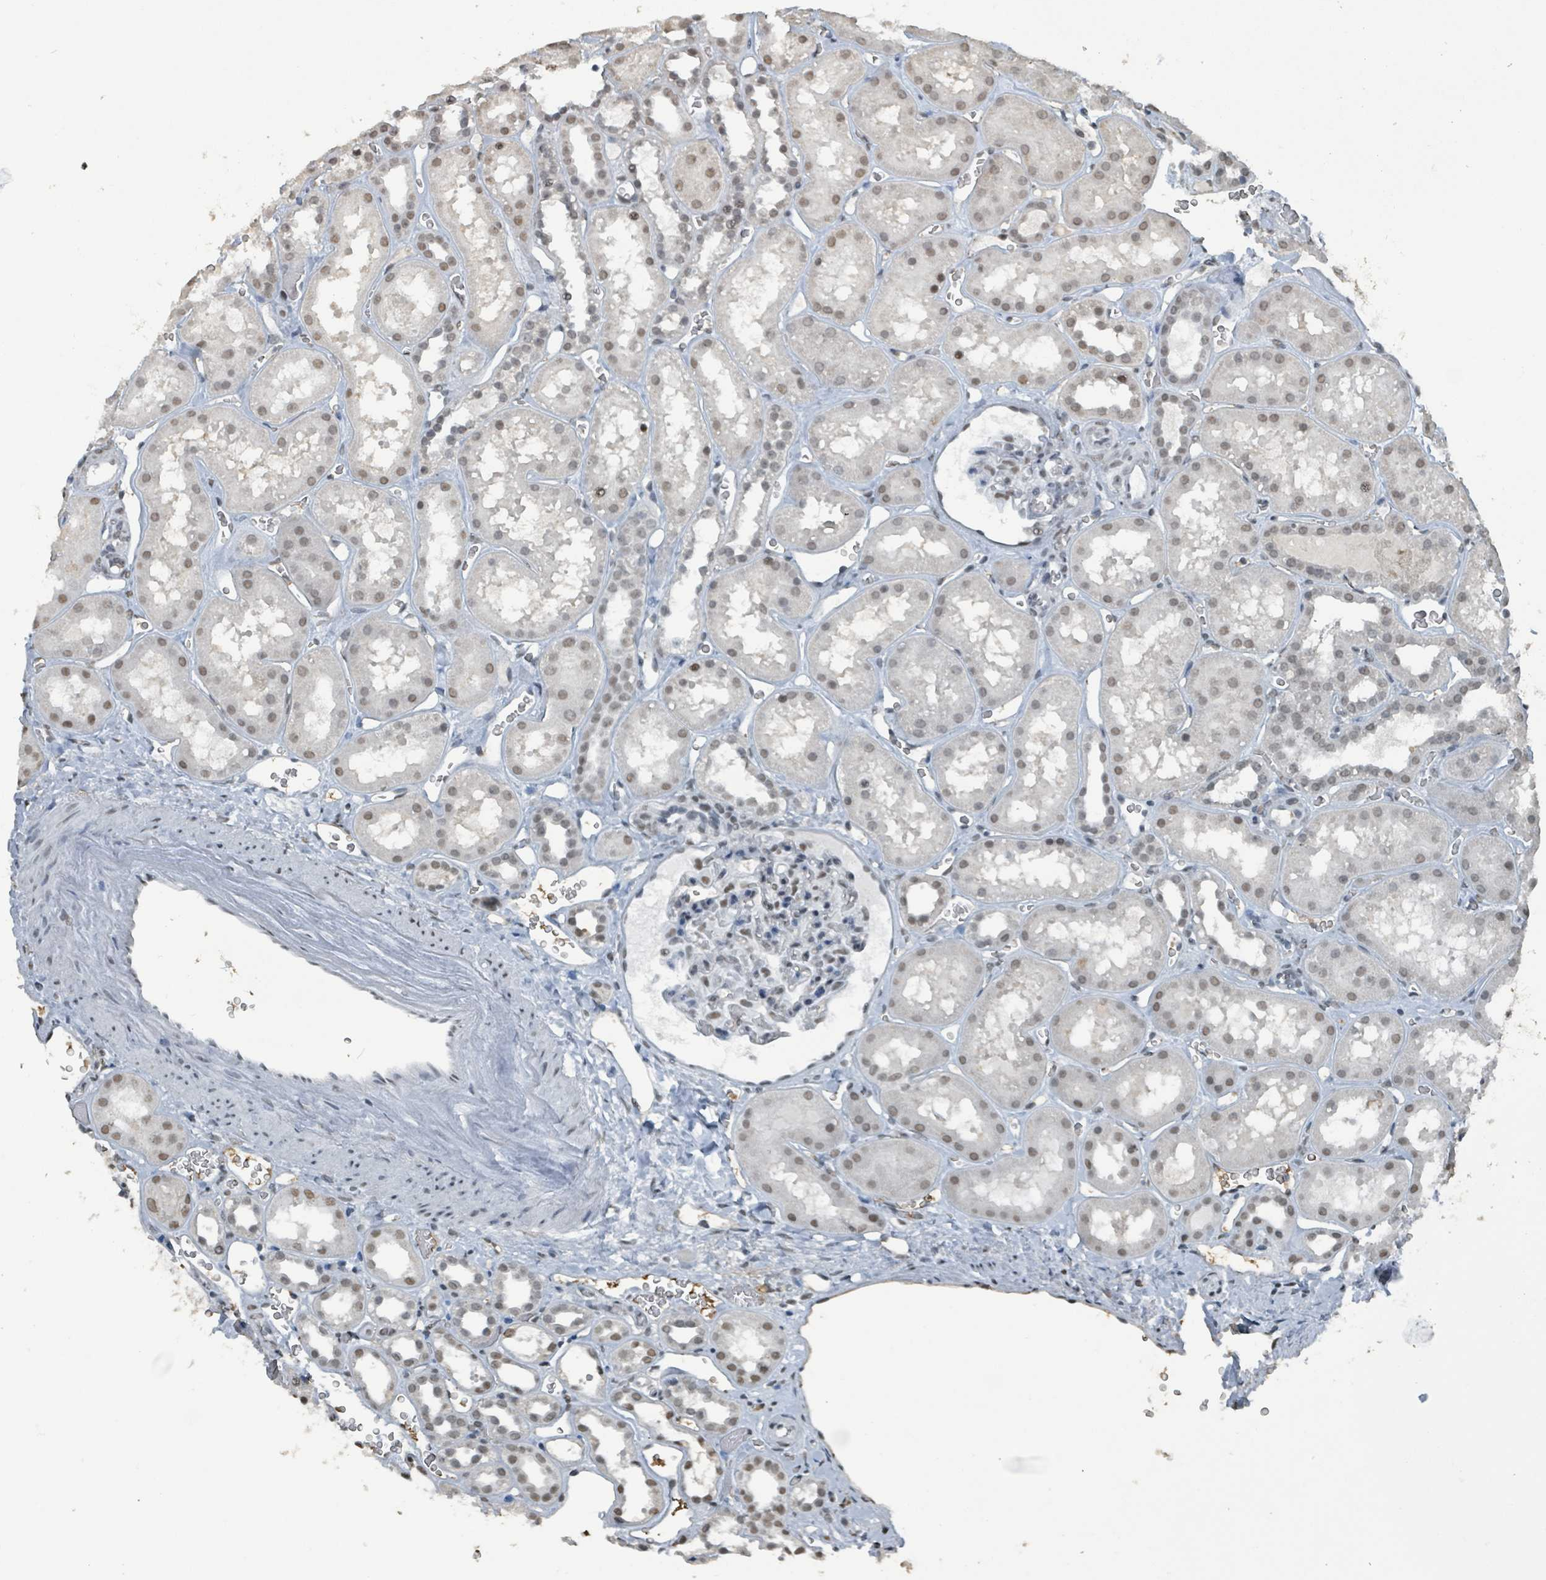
{"staining": {"intensity": "moderate", "quantity": "<25%", "location": "nuclear"}, "tissue": "kidney", "cell_type": "Cells in glomeruli", "image_type": "normal", "snomed": [{"axis": "morphology", "description": "Normal tissue, NOS"}, {"axis": "topography", "description": "Kidney"}], "caption": "Immunohistochemistry (IHC) of unremarkable human kidney displays low levels of moderate nuclear staining in about <25% of cells in glomeruli.", "gene": "PHIP", "patient": {"sex": "female", "age": 41}}